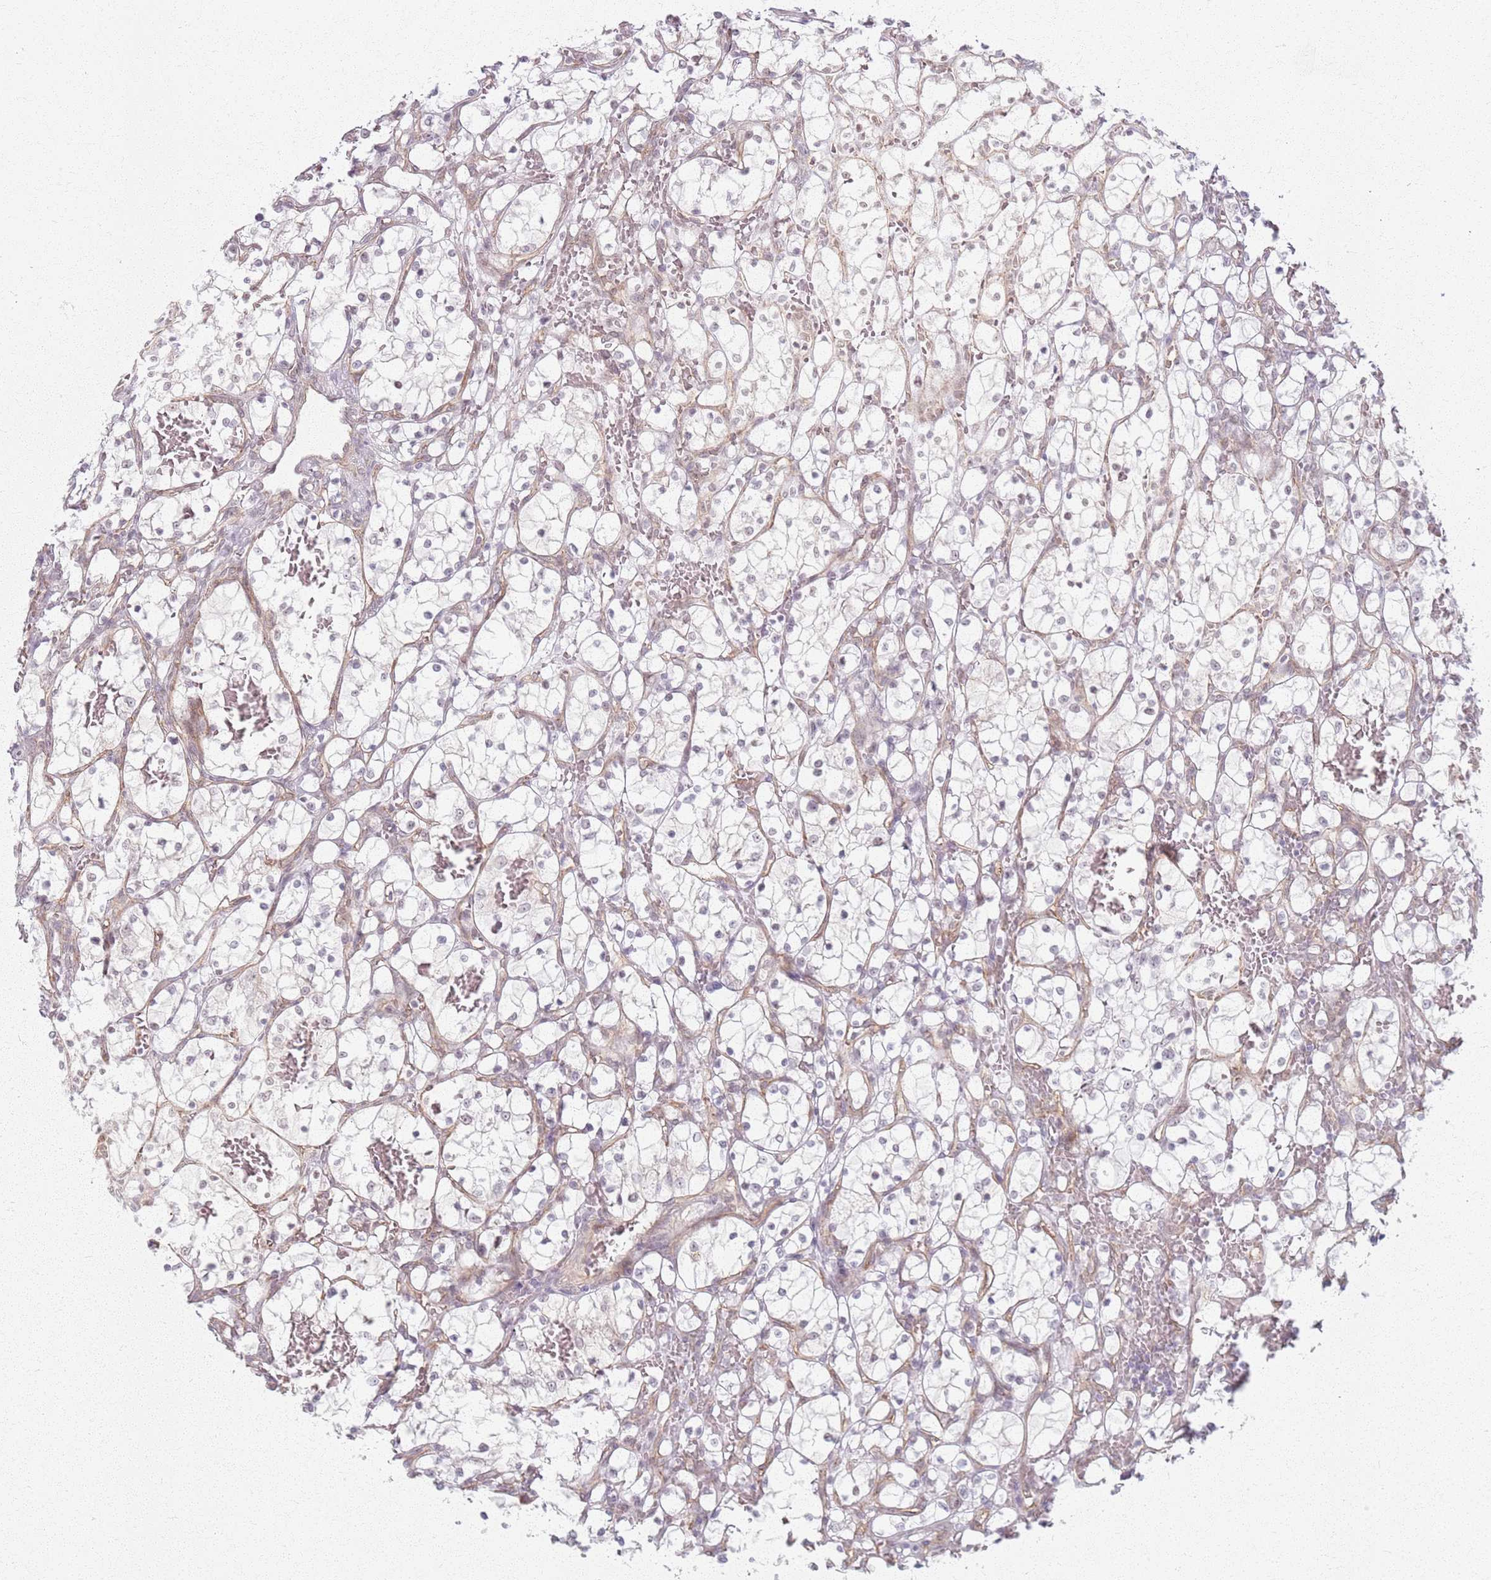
{"staining": {"intensity": "negative", "quantity": "none", "location": "none"}, "tissue": "renal cancer", "cell_type": "Tumor cells", "image_type": "cancer", "snomed": [{"axis": "morphology", "description": "Adenocarcinoma, NOS"}, {"axis": "topography", "description": "Kidney"}], "caption": "There is no significant positivity in tumor cells of renal cancer (adenocarcinoma). (DAB (3,3'-diaminobenzidine) IHC visualized using brightfield microscopy, high magnification).", "gene": "KCNA5", "patient": {"sex": "female", "age": 69}}